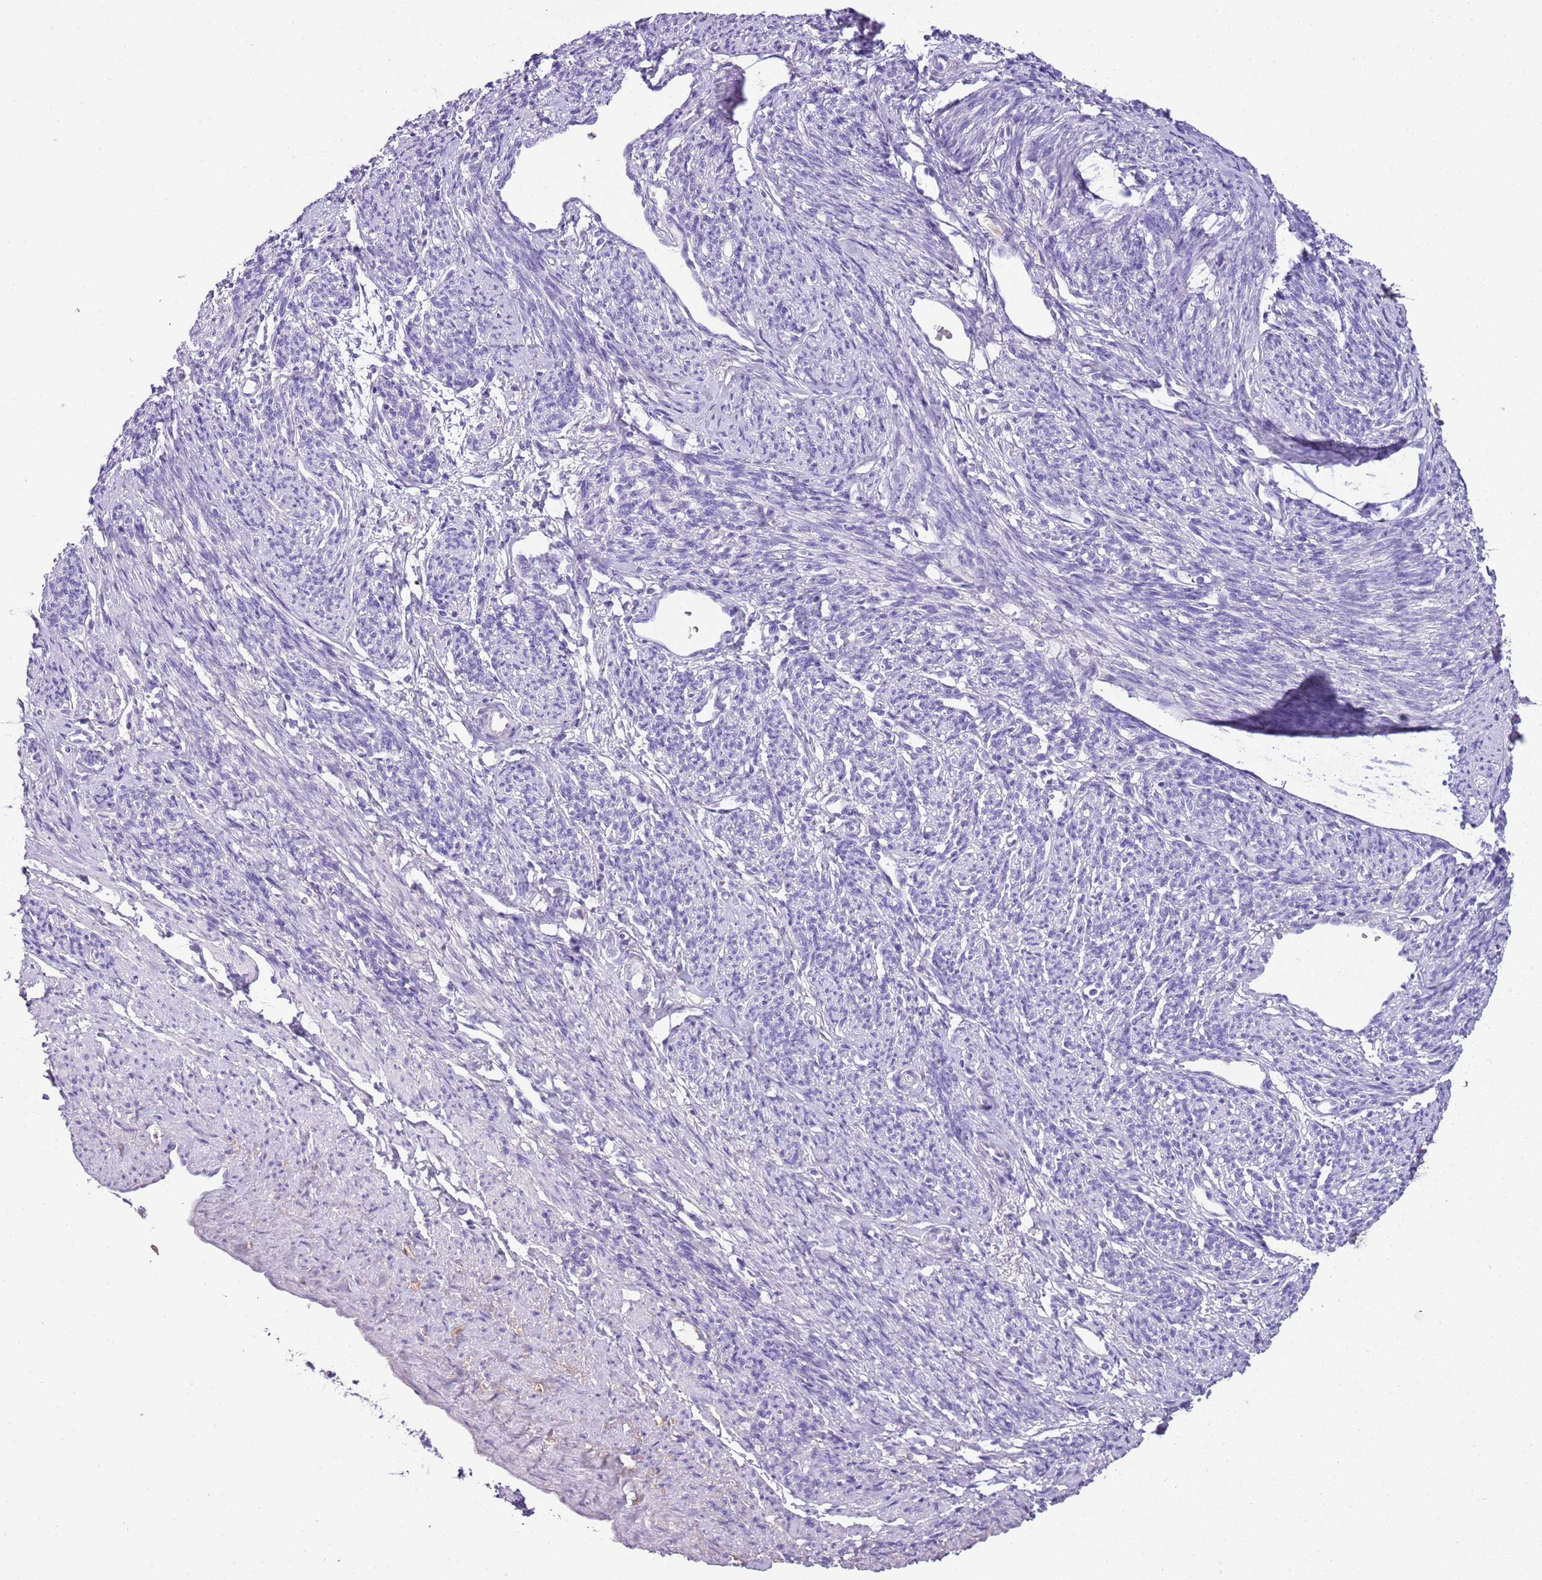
{"staining": {"intensity": "negative", "quantity": "none", "location": "none"}, "tissue": "smooth muscle", "cell_type": "Smooth muscle cells", "image_type": "normal", "snomed": [{"axis": "morphology", "description": "Normal tissue, NOS"}, {"axis": "topography", "description": "Smooth muscle"}, {"axis": "topography", "description": "Uterus"}], "caption": "Photomicrograph shows no protein staining in smooth muscle cells of benign smooth muscle. (Stains: DAB immunohistochemistry with hematoxylin counter stain, Microscopy: brightfield microscopy at high magnification).", "gene": "IGKV3", "patient": {"sex": "female", "age": 59}}